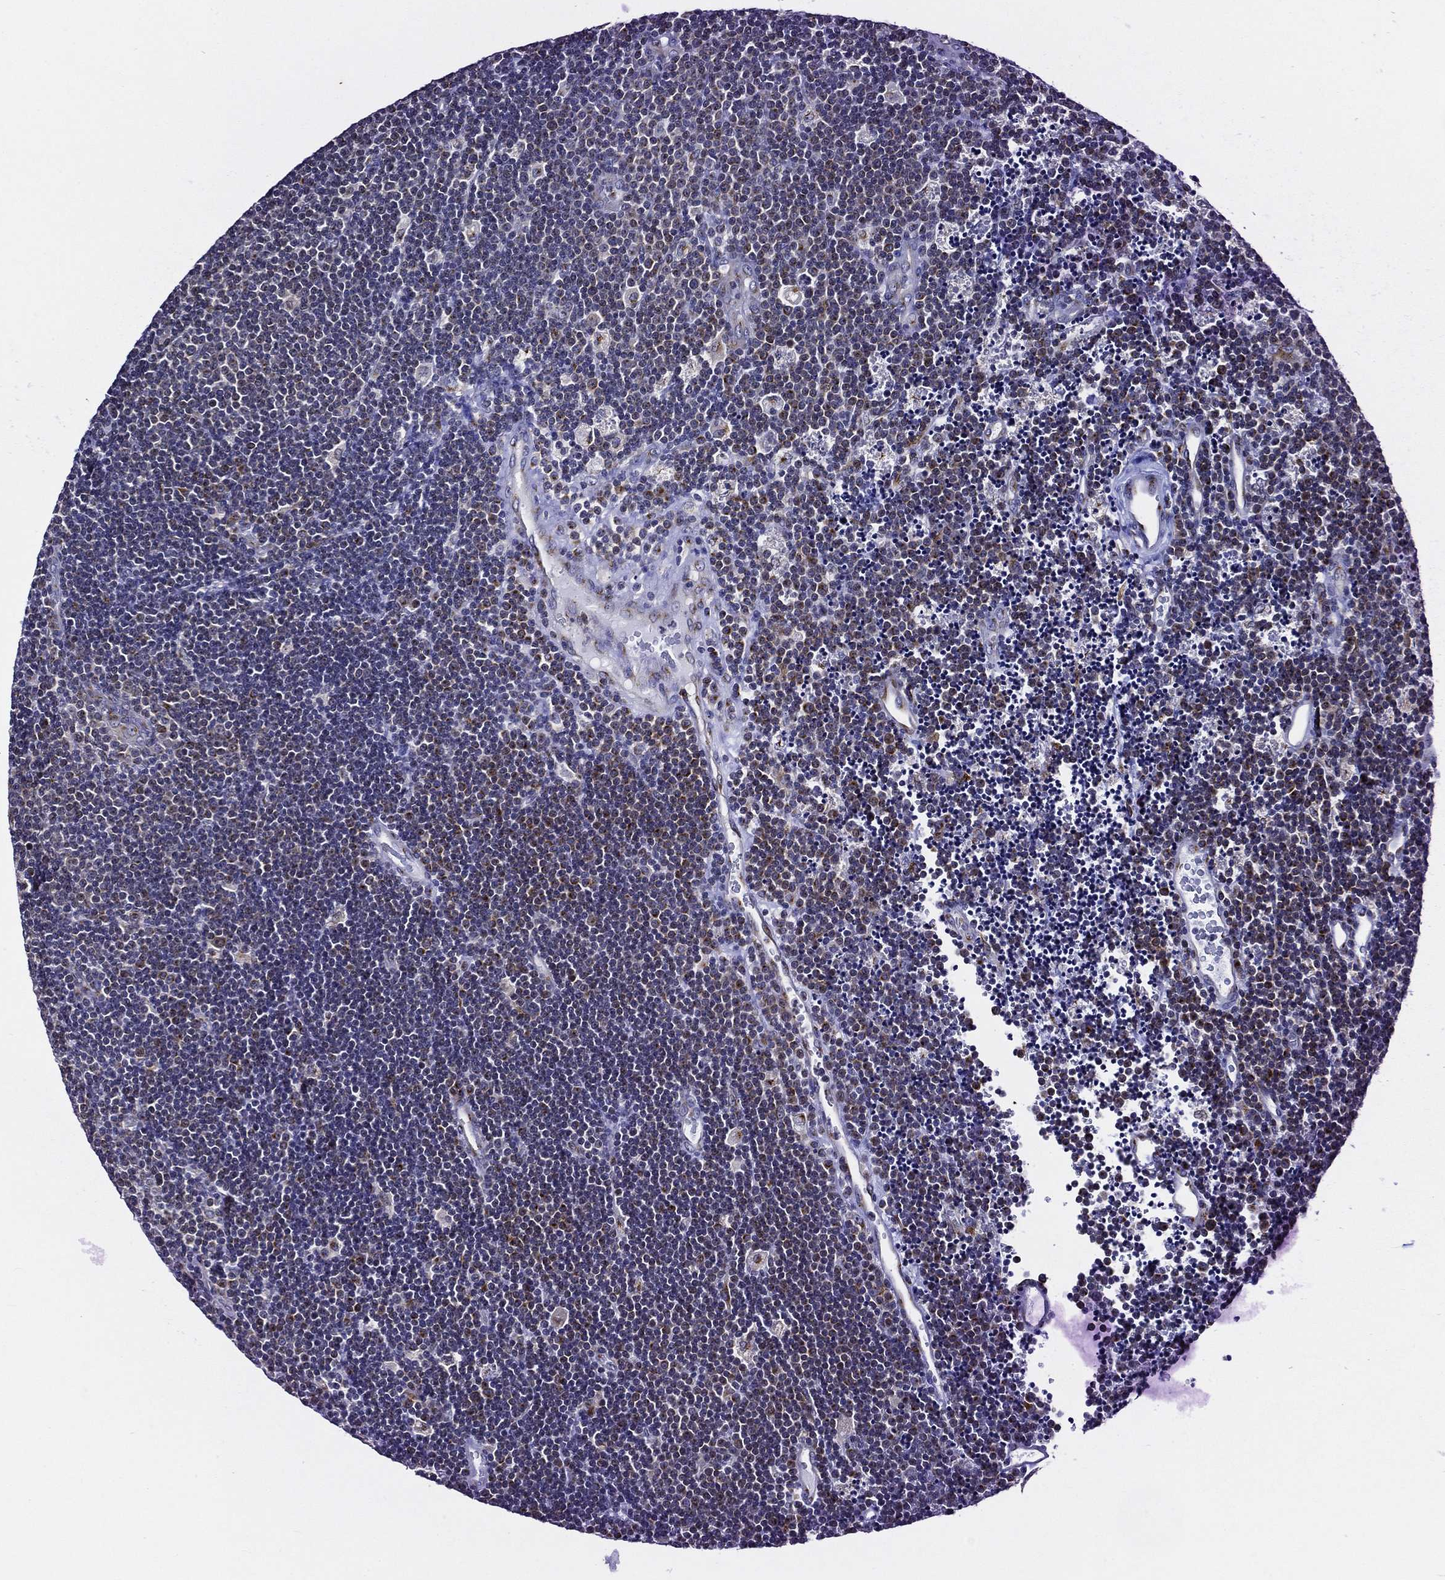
{"staining": {"intensity": "moderate", "quantity": "<25%", "location": "nuclear"}, "tissue": "lymphoma", "cell_type": "Tumor cells", "image_type": "cancer", "snomed": [{"axis": "morphology", "description": "Malignant lymphoma, non-Hodgkin's type, Low grade"}, {"axis": "topography", "description": "Brain"}], "caption": "There is low levels of moderate nuclear positivity in tumor cells of malignant lymphoma, non-Hodgkin's type (low-grade), as demonstrated by immunohistochemical staining (brown color).", "gene": "TICAM1", "patient": {"sex": "female", "age": 66}}